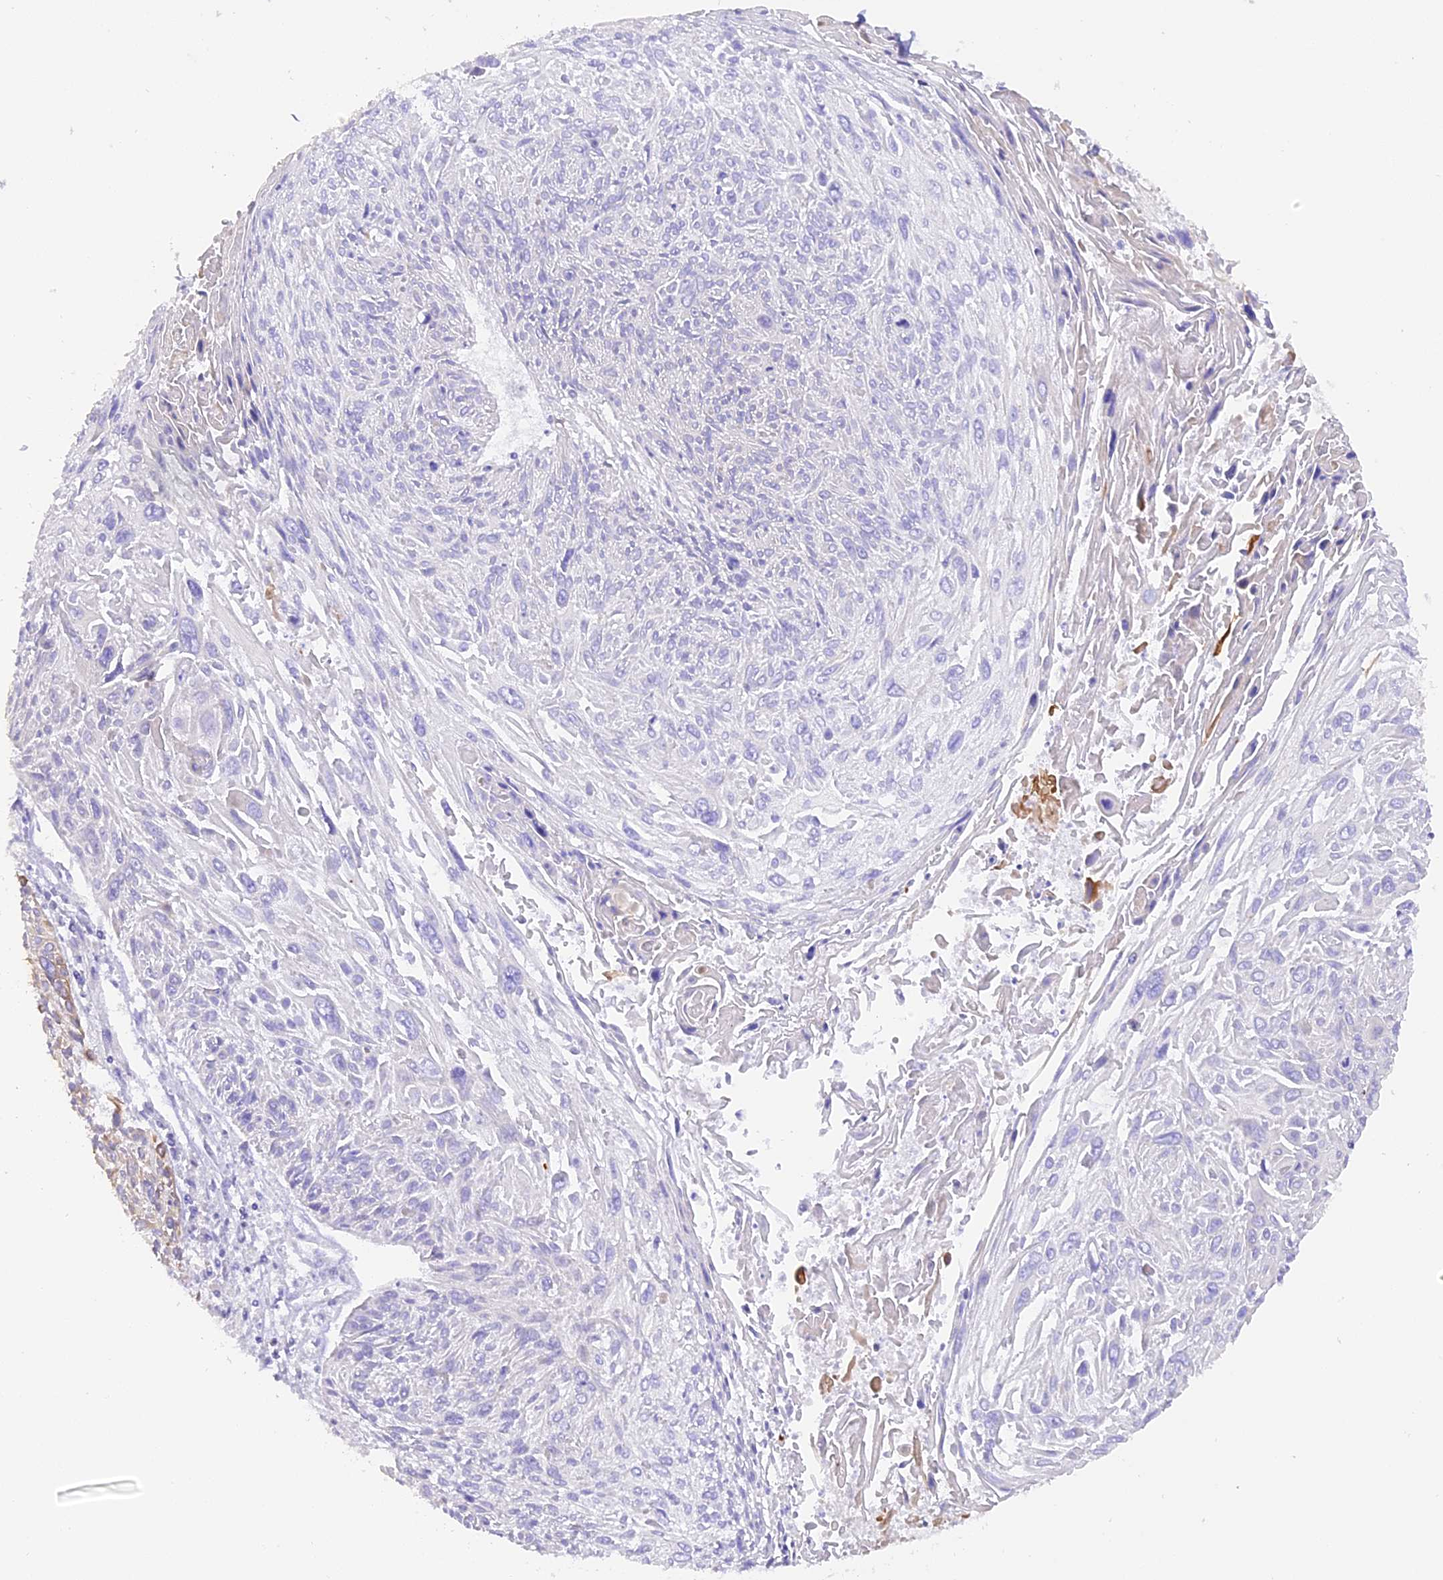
{"staining": {"intensity": "negative", "quantity": "none", "location": "none"}, "tissue": "cervical cancer", "cell_type": "Tumor cells", "image_type": "cancer", "snomed": [{"axis": "morphology", "description": "Squamous cell carcinoma, NOS"}, {"axis": "topography", "description": "Cervix"}], "caption": "Immunohistochemistry histopathology image of human cervical squamous cell carcinoma stained for a protein (brown), which exhibits no expression in tumor cells.", "gene": "PKIA", "patient": {"sex": "female", "age": 51}}